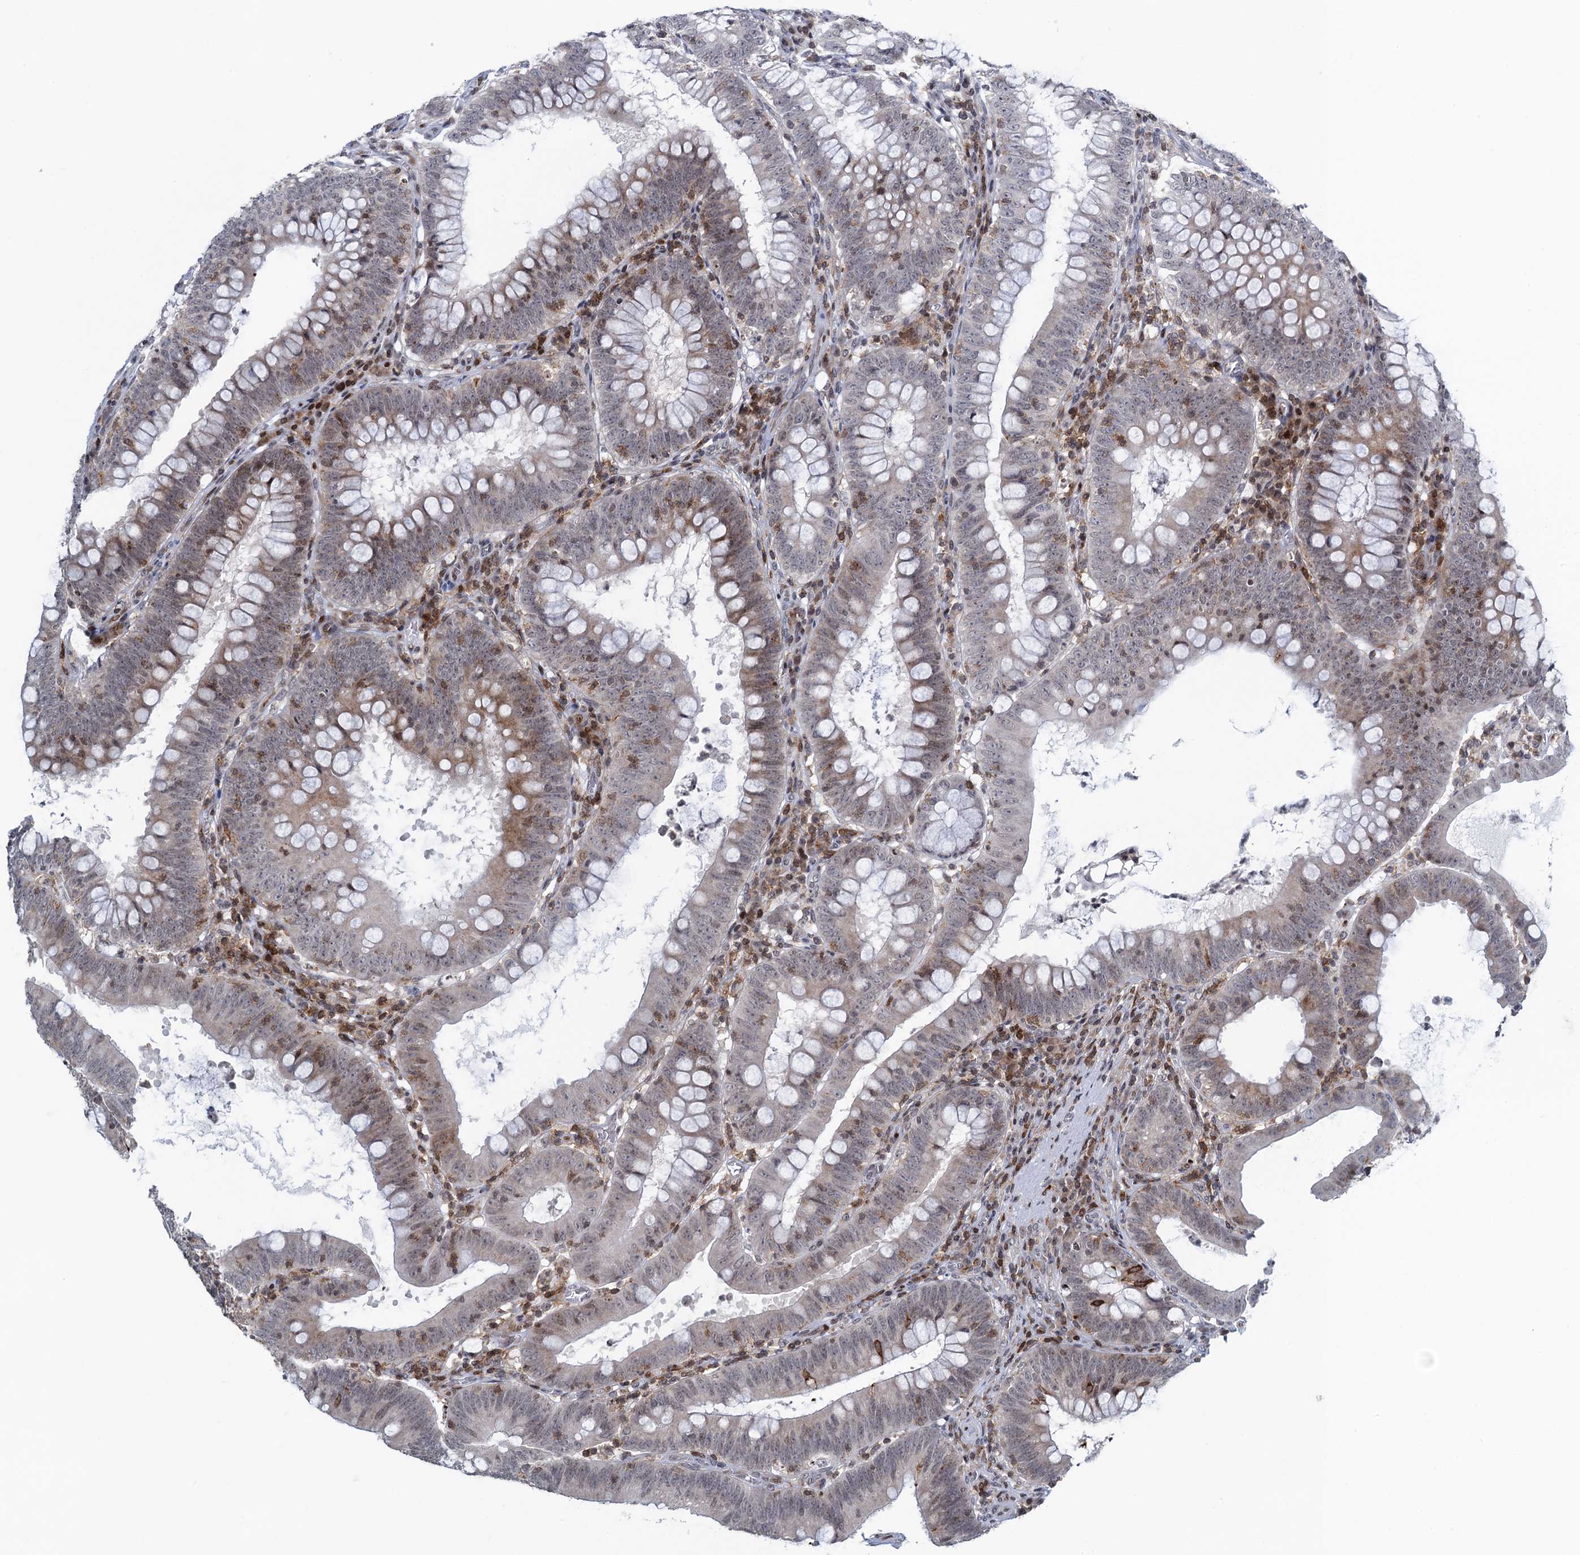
{"staining": {"intensity": "weak", "quantity": "25%-75%", "location": "cytoplasmic/membranous,nuclear"}, "tissue": "colorectal cancer", "cell_type": "Tumor cells", "image_type": "cancer", "snomed": [{"axis": "morphology", "description": "Normal tissue, NOS"}, {"axis": "topography", "description": "Colon"}], "caption": "Protein staining of colorectal cancer tissue demonstrates weak cytoplasmic/membranous and nuclear positivity in about 25%-75% of tumor cells. The staining was performed using DAB, with brown indicating positive protein expression. Nuclei are stained blue with hematoxylin.", "gene": "FYB1", "patient": {"sex": "female", "age": 82}}